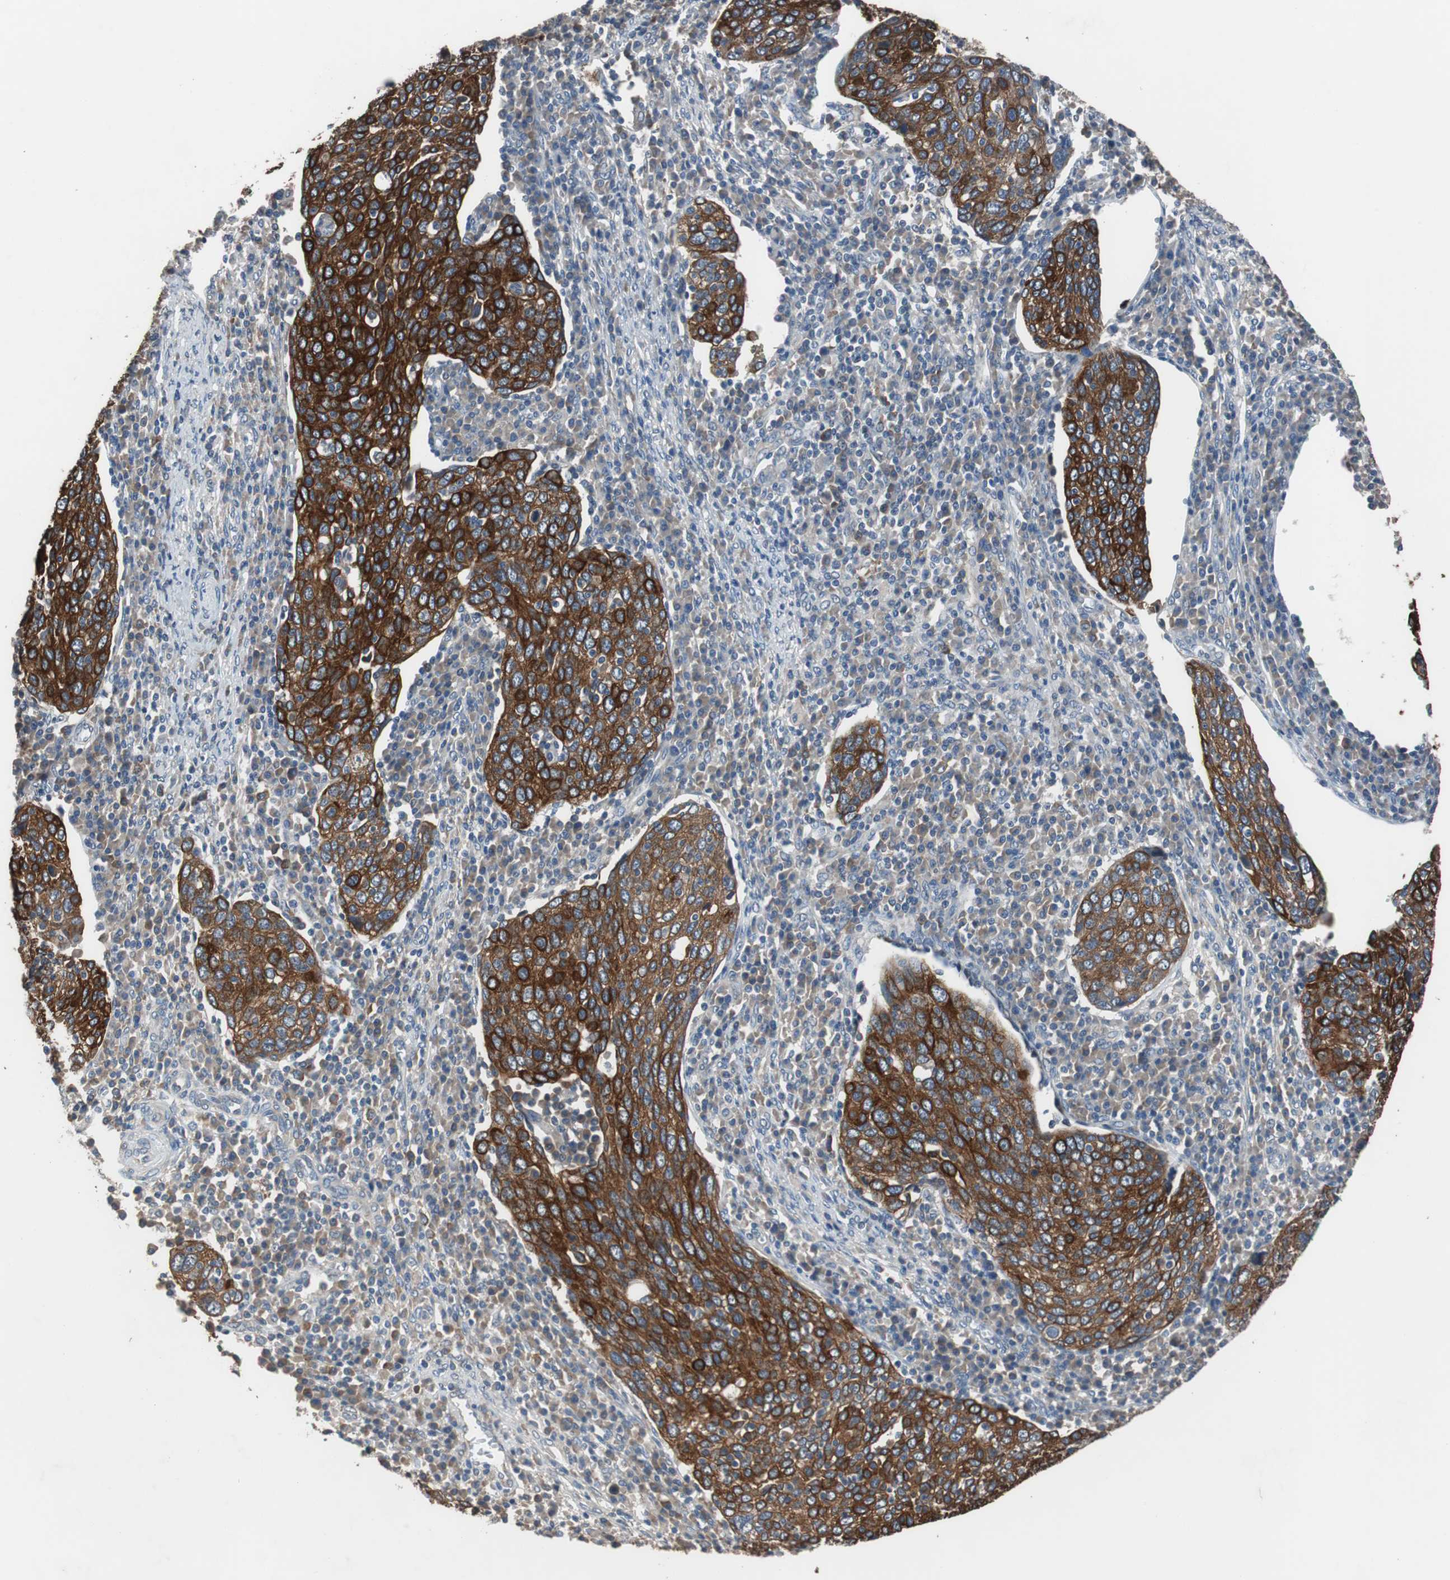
{"staining": {"intensity": "strong", "quantity": ">75%", "location": "cytoplasmic/membranous"}, "tissue": "cervical cancer", "cell_type": "Tumor cells", "image_type": "cancer", "snomed": [{"axis": "morphology", "description": "Squamous cell carcinoma, NOS"}, {"axis": "topography", "description": "Cervix"}], "caption": "Immunohistochemistry (IHC) (DAB) staining of squamous cell carcinoma (cervical) shows strong cytoplasmic/membranous protein expression in approximately >75% of tumor cells.", "gene": "USP10", "patient": {"sex": "female", "age": 40}}